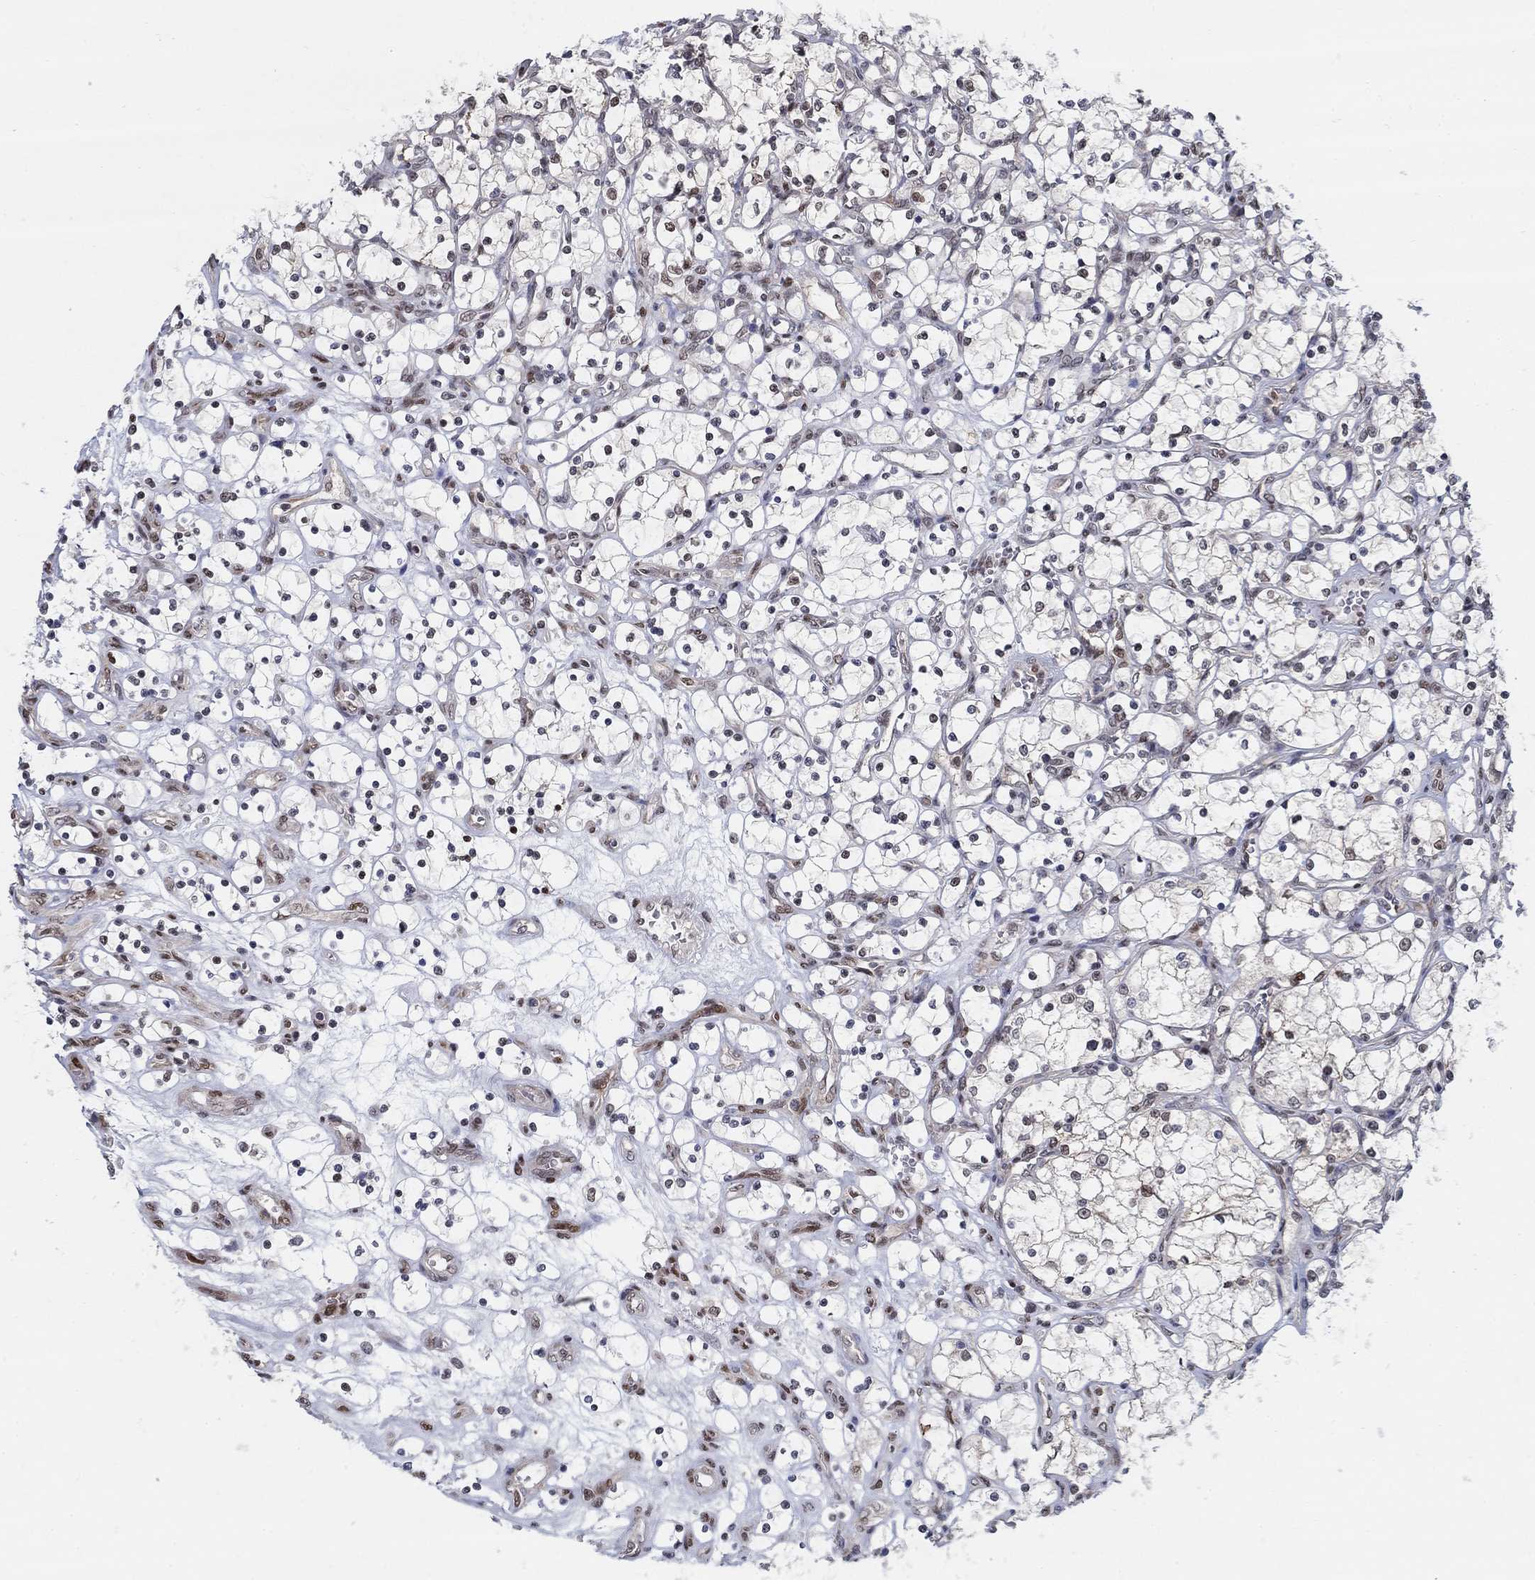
{"staining": {"intensity": "weak", "quantity": "<25%", "location": "nuclear"}, "tissue": "renal cancer", "cell_type": "Tumor cells", "image_type": "cancer", "snomed": [{"axis": "morphology", "description": "Adenocarcinoma, NOS"}, {"axis": "topography", "description": "Kidney"}], "caption": "Immunohistochemistry histopathology image of neoplastic tissue: renal cancer (adenocarcinoma) stained with DAB displays no significant protein staining in tumor cells.", "gene": "CENPE", "patient": {"sex": "female", "age": 69}}